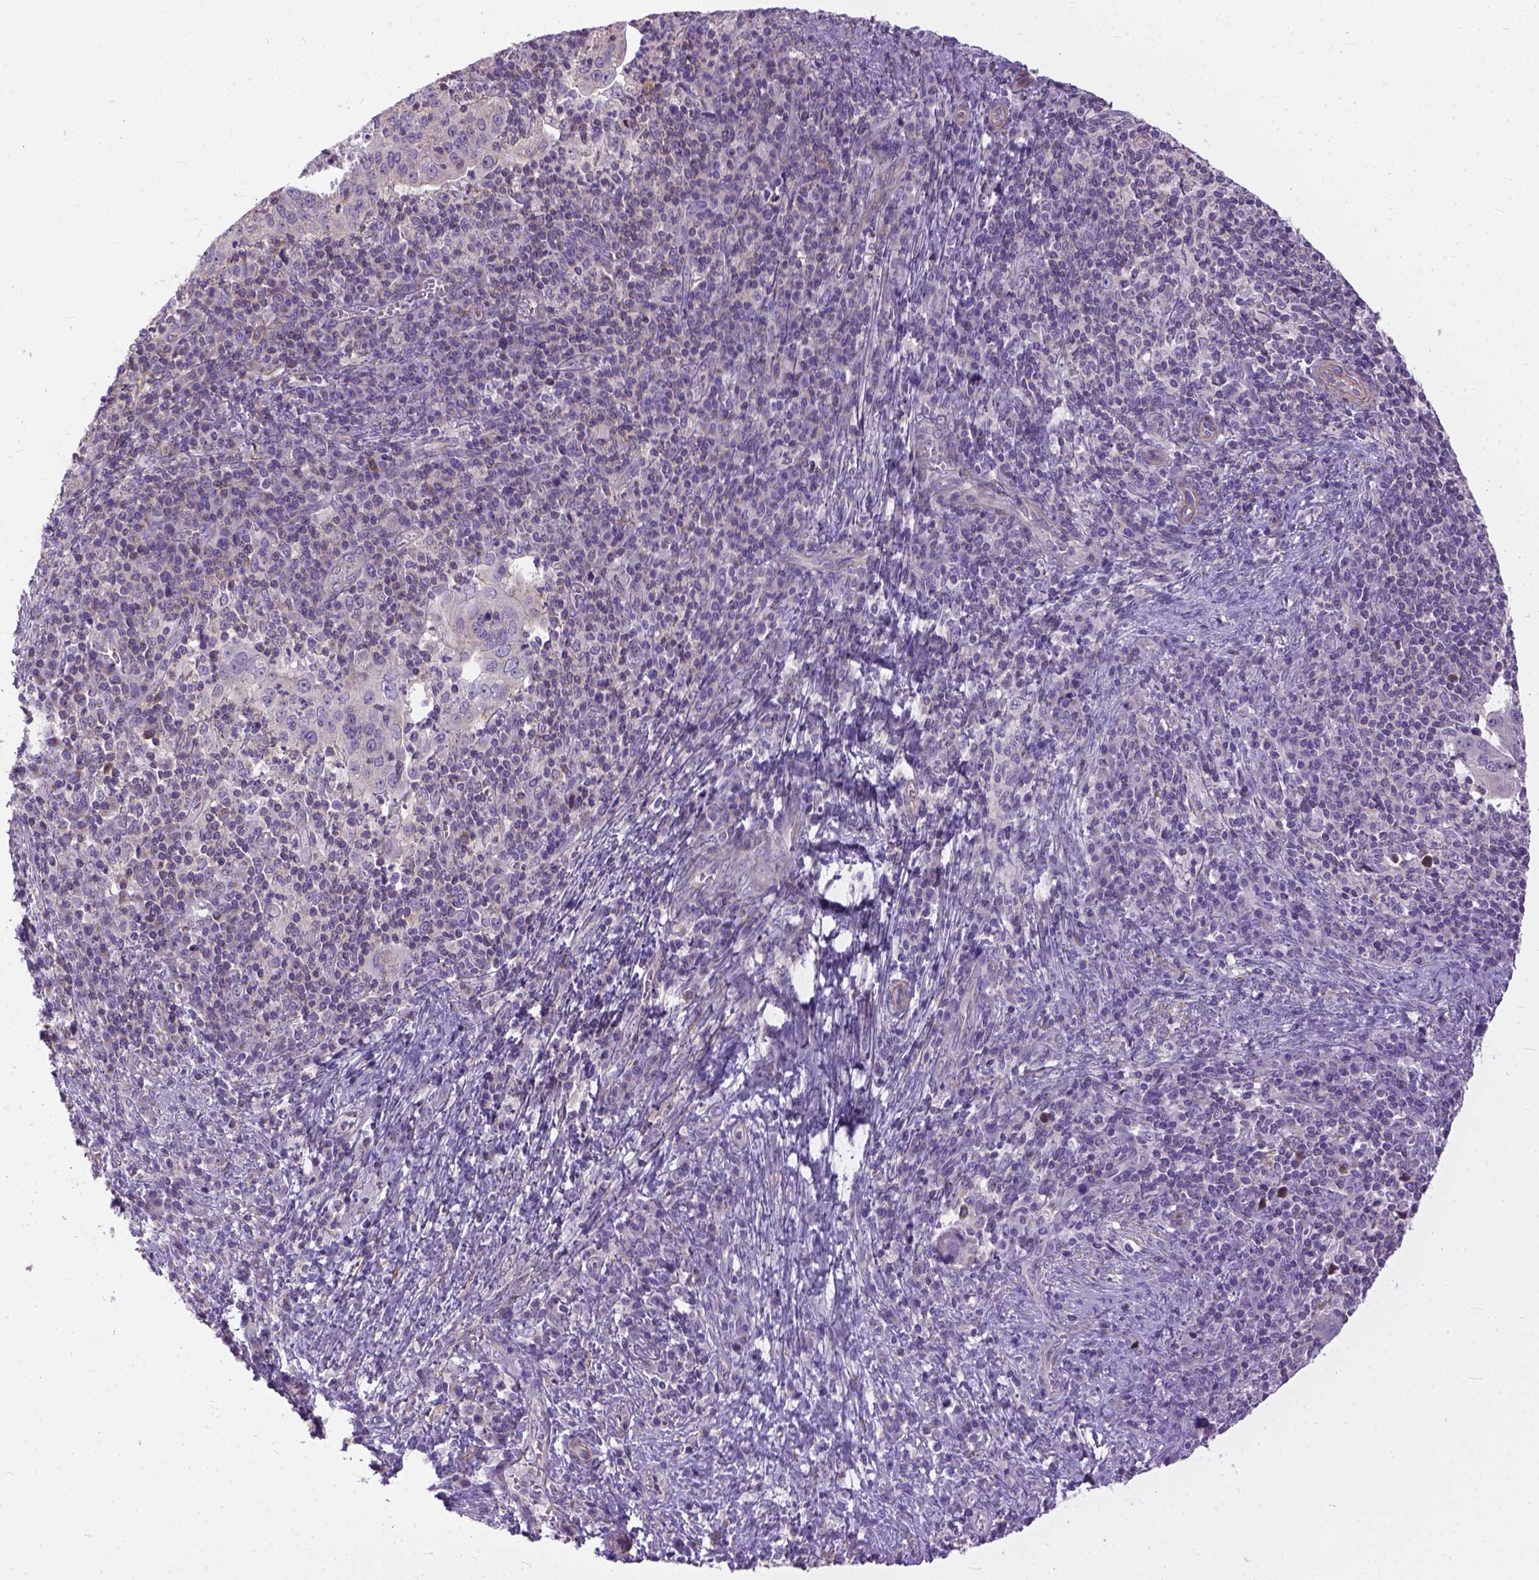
{"staining": {"intensity": "negative", "quantity": "none", "location": "none"}, "tissue": "cervical cancer", "cell_type": "Tumor cells", "image_type": "cancer", "snomed": [{"axis": "morphology", "description": "Squamous cell carcinoma, NOS"}, {"axis": "topography", "description": "Cervix"}], "caption": "Tumor cells show no significant protein expression in cervical cancer (squamous cell carcinoma). (DAB immunohistochemistry, high magnification).", "gene": "BANF2", "patient": {"sex": "female", "age": 39}}